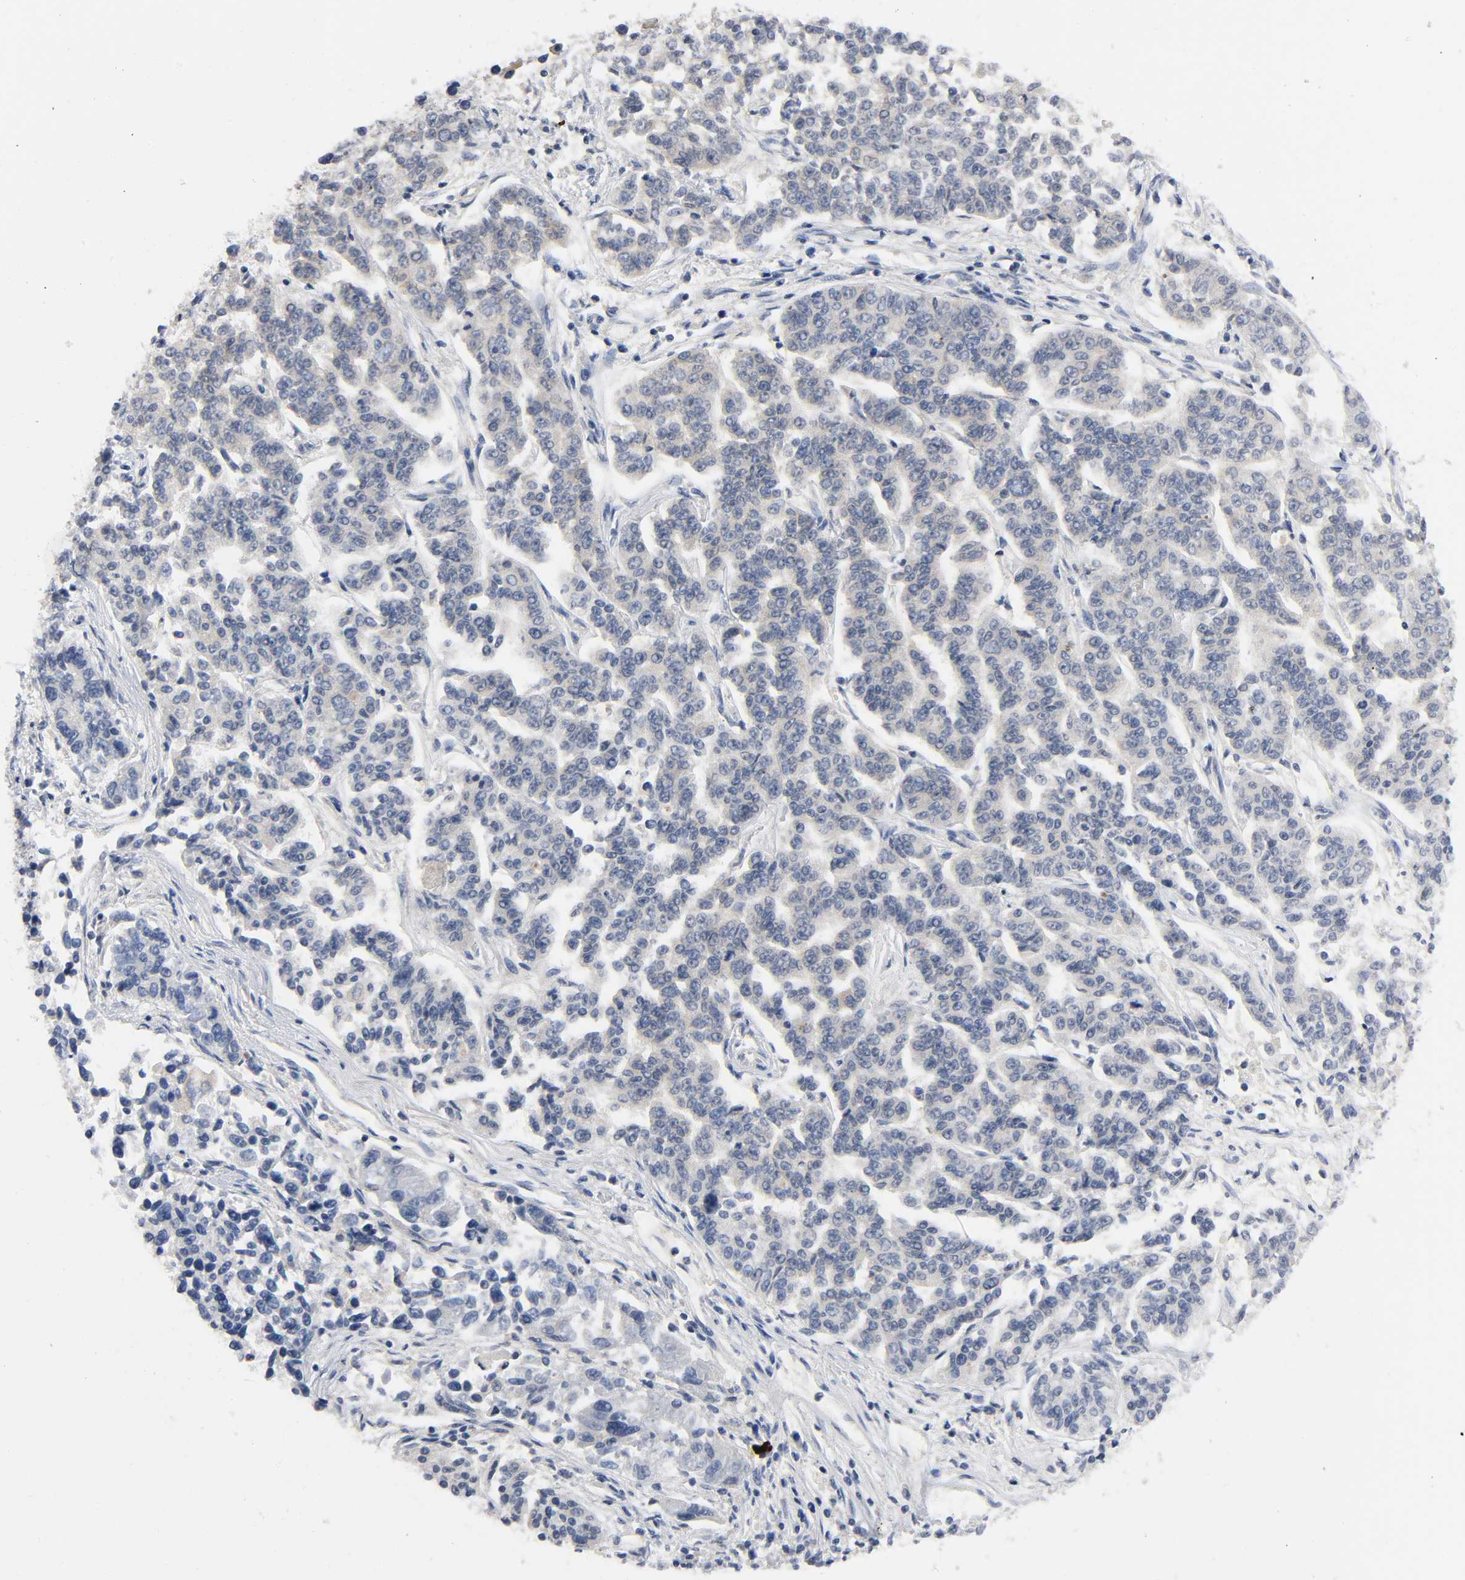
{"staining": {"intensity": "weak", "quantity": "25%-75%", "location": "cytoplasmic/membranous"}, "tissue": "lung cancer", "cell_type": "Tumor cells", "image_type": "cancer", "snomed": [{"axis": "morphology", "description": "Adenocarcinoma, NOS"}, {"axis": "topography", "description": "Lung"}], "caption": "A high-resolution micrograph shows IHC staining of adenocarcinoma (lung), which displays weak cytoplasmic/membranous expression in about 25%-75% of tumor cells. (brown staining indicates protein expression, while blue staining denotes nuclei).", "gene": "HDAC6", "patient": {"sex": "male", "age": 84}}